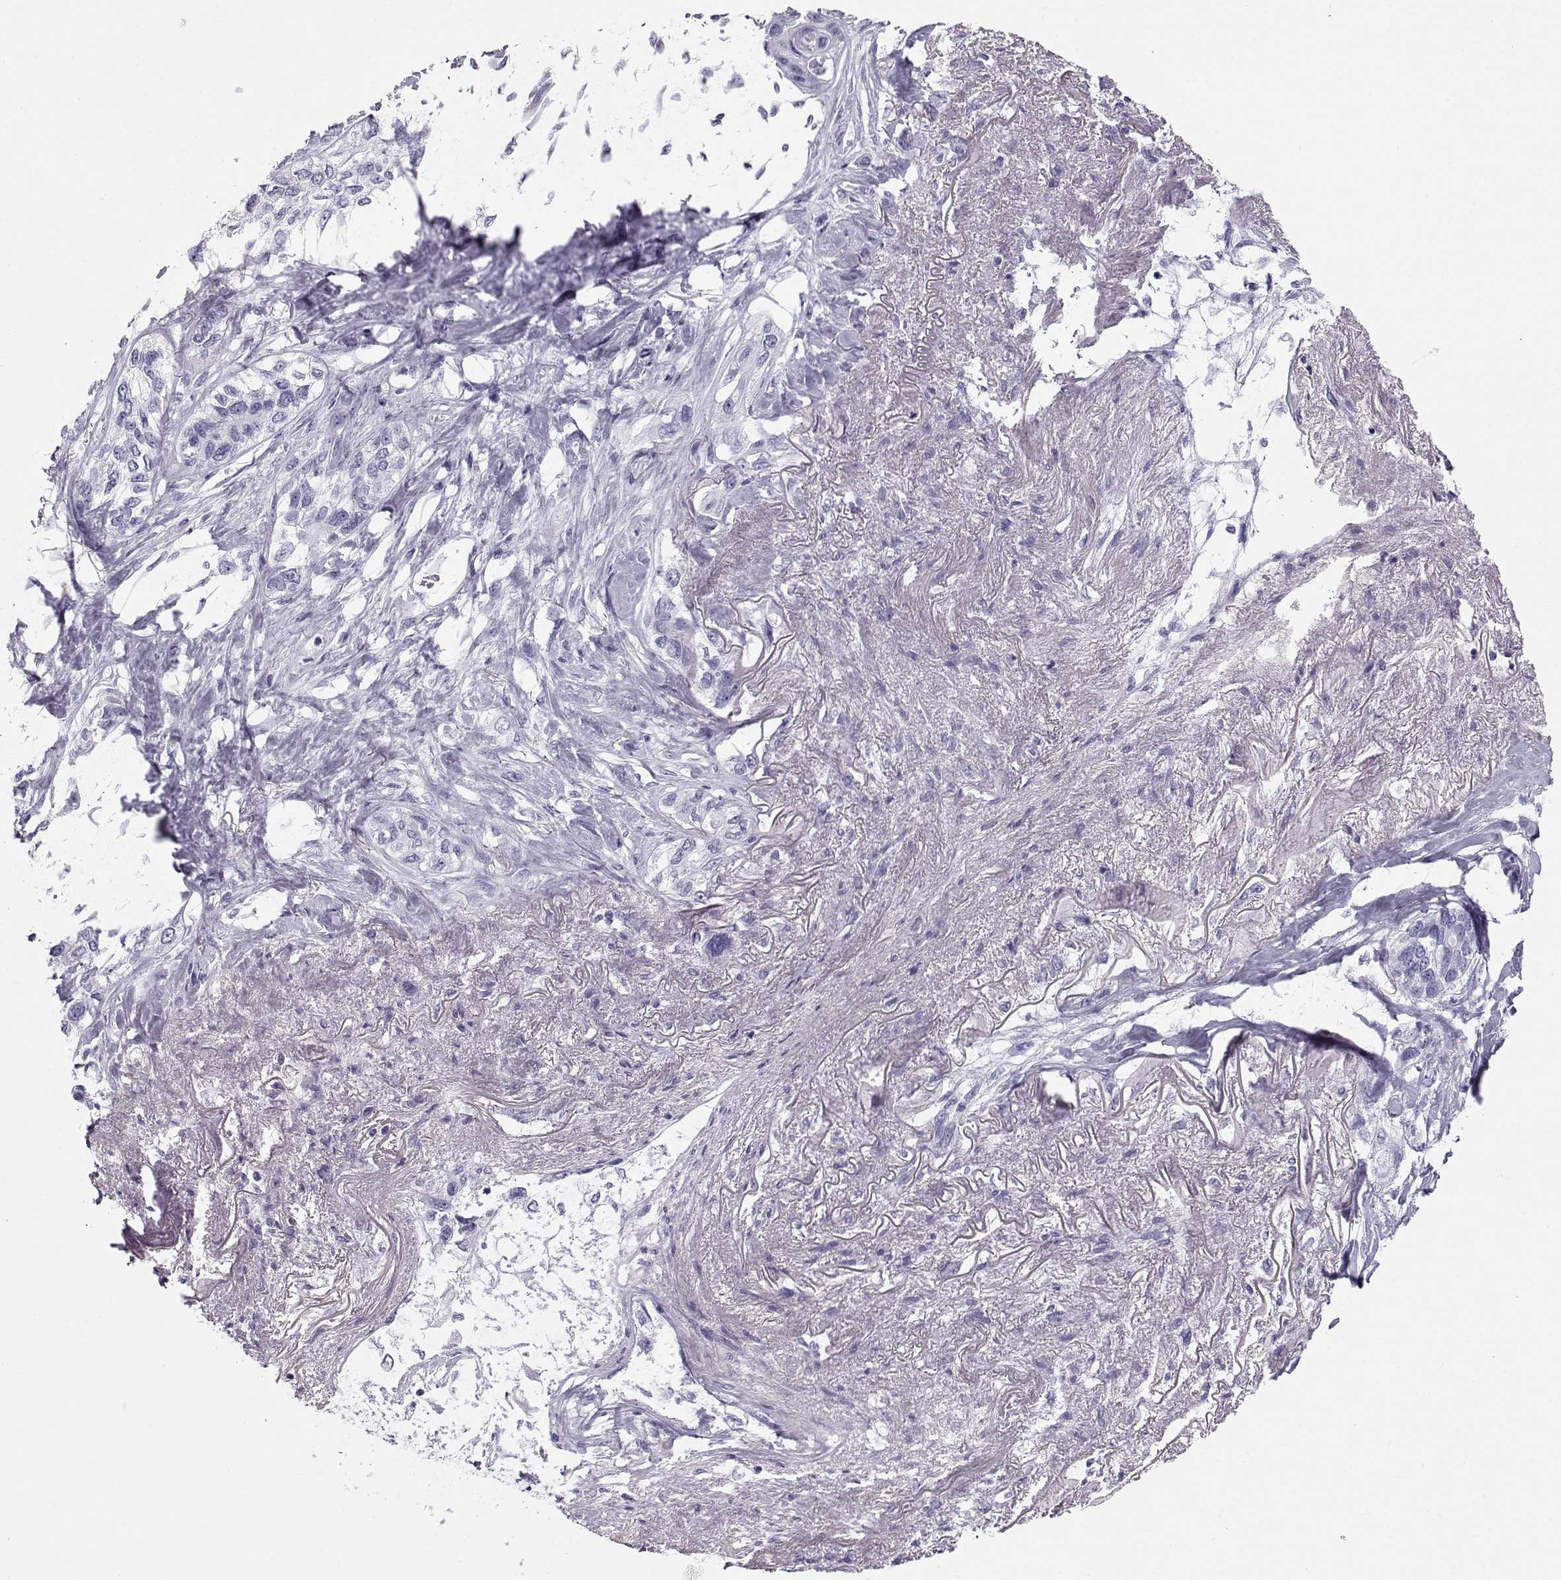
{"staining": {"intensity": "negative", "quantity": "none", "location": "none"}, "tissue": "lung cancer", "cell_type": "Tumor cells", "image_type": "cancer", "snomed": [{"axis": "morphology", "description": "Squamous cell carcinoma, NOS"}, {"axis": "topography", "description": "Lung"}], "caption": "Immunohistochemistry (IHC) histopathology image of neoplastic tissue: lung cancer stained with DAB demonstrates no significant protein staining in tumor cells.", "gene": "RD3", "patient": {"sex": "female", "age": 70}}